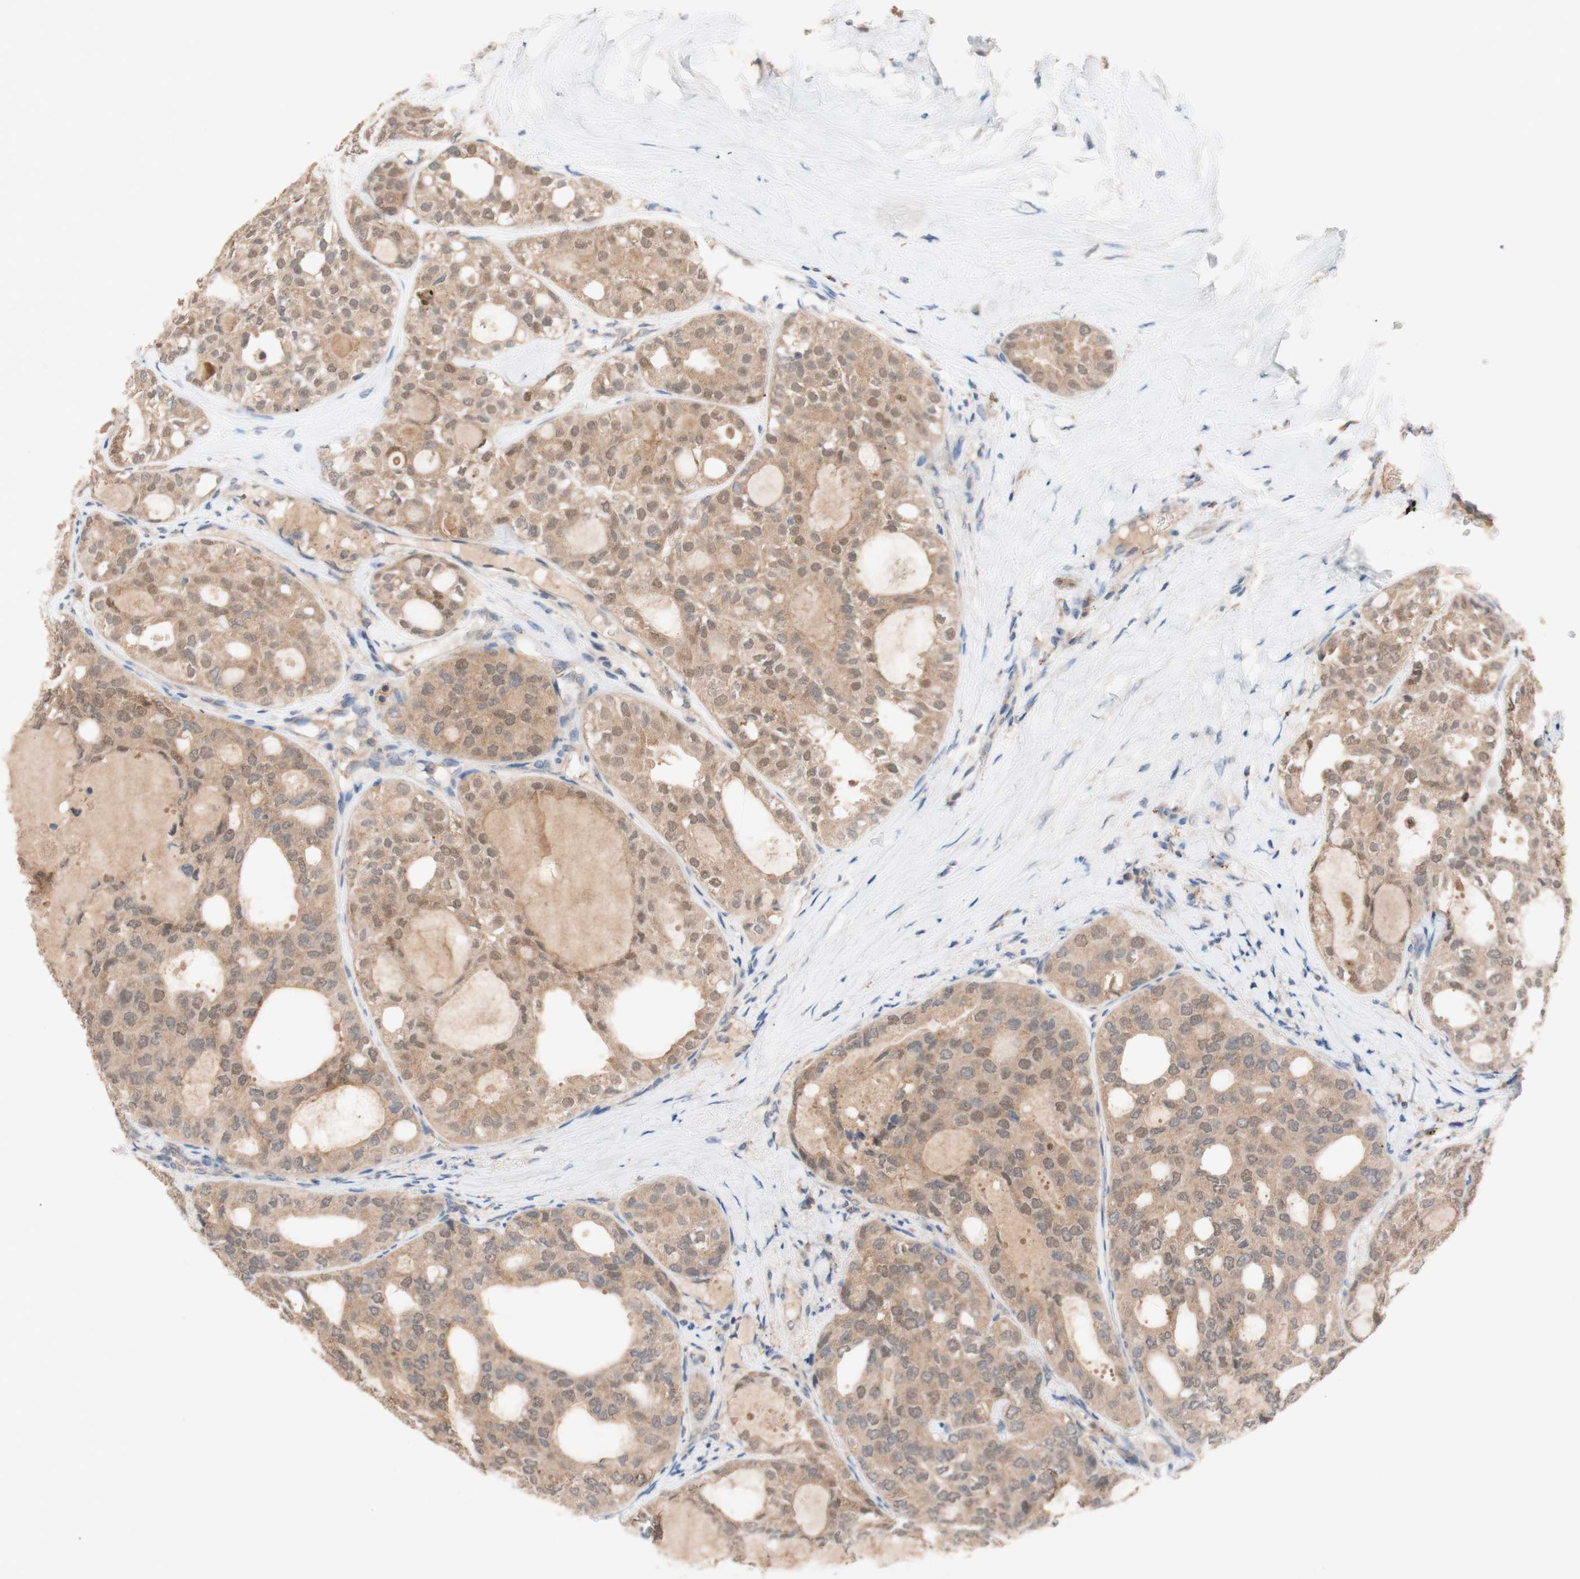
{"staining": {"intensity": "moderate", "quantity": ">75%", "location": "cytoplasmic/membranous,nuclear"}, "tissue": "thyroid cancer", "cell_type": "Tumor cells", "image_type": "cancer", "snomed": [{"axis": "morphology", "description": "Follicular adenoma carcinoma, NOS"}, {"axis": "topography", "description": "Thyroid gland"}], "caption": "Approximately >75% of tumor cells in thyroid cancer (follicular adenoma carcinoma) reveal moderate cytoplasmic/membranous and nuclear protein expression as visualized by brown immunohistochemical staining.", "gene": "PEX2", "patient": {"sex": "male", "age": 75}}